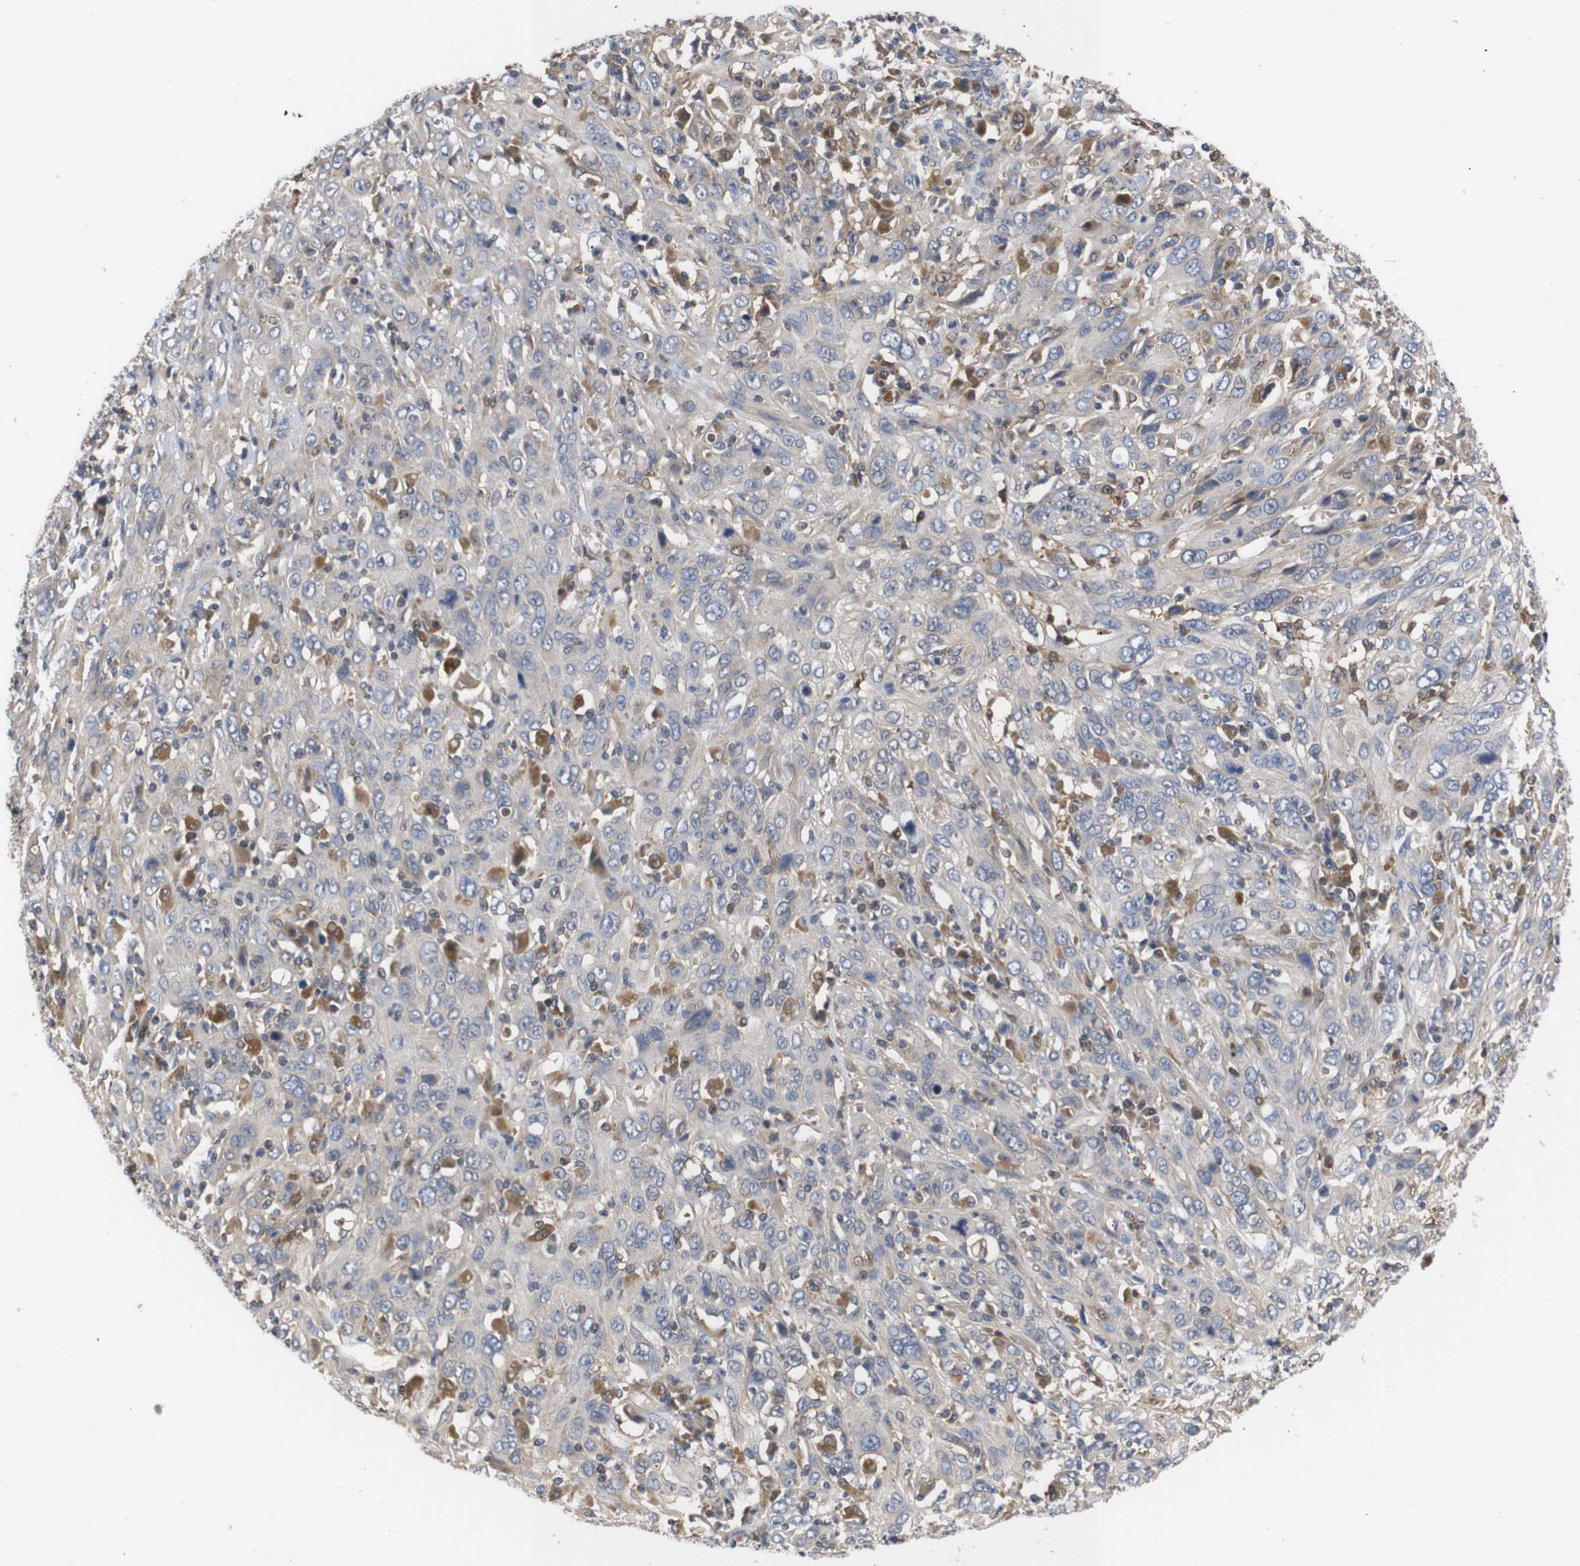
{"staining": {"intensity": "weak", "quantity": ">75%", "location": "cytoplasmic/membranous"}, "tissue": "cervical cancer", "cell_type": "Tumor cells", "image_type": "cancer", "snomed": [{"axis": "morphology", "description": "Squamous cell carcinoma, NOS"}, {"axis": "topography", "description": "Cervix"}], "caption": "Weak cytoplasmic/membranous protein staining is appreciated in approximately >75% of tumor cells in cervical cancer.", "gene": "DDR1", "patient": {"sex": "female", "age": 46}}